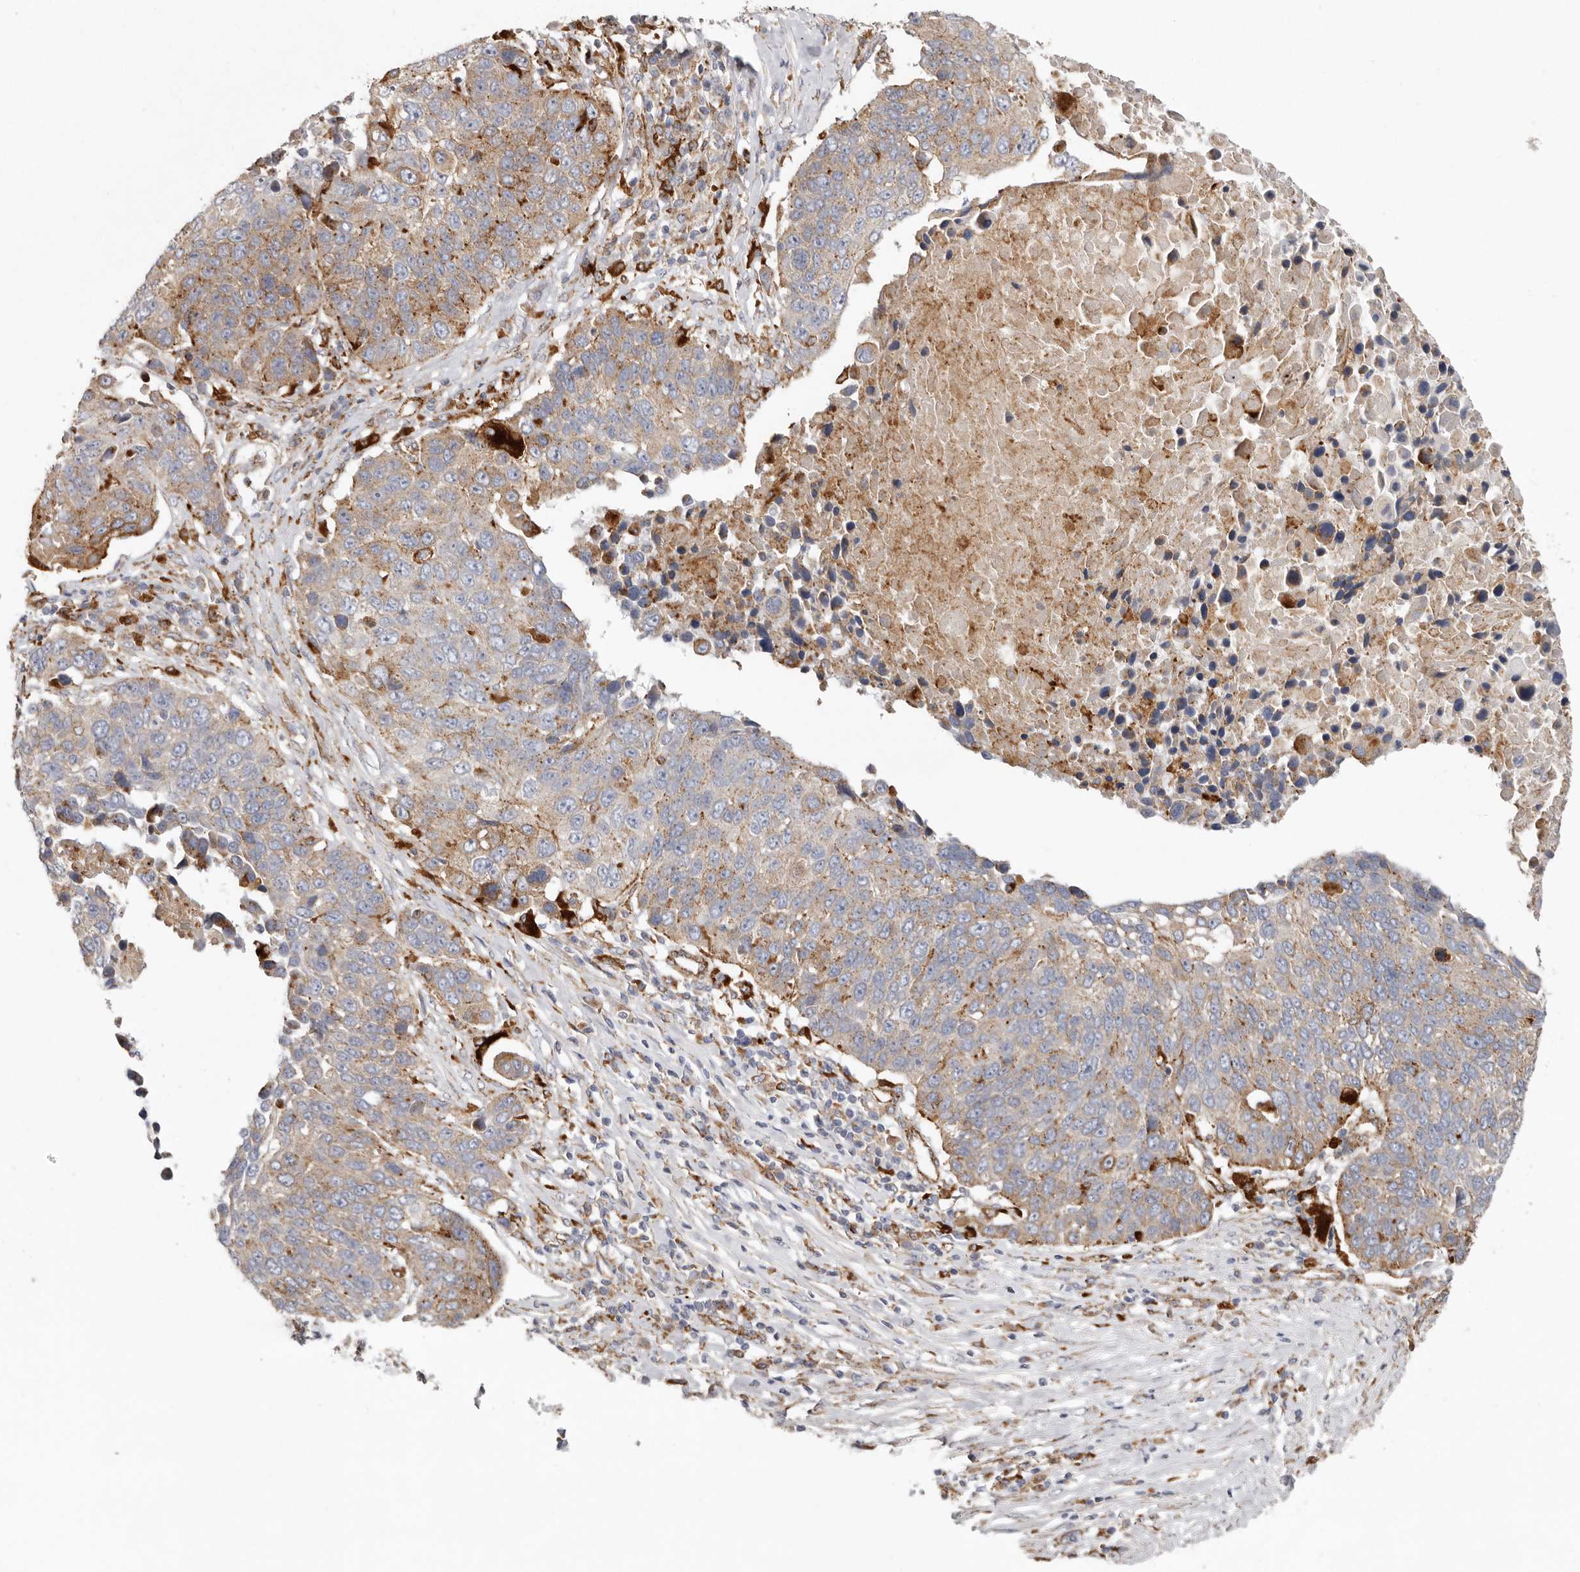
{"staining": {"intensity": "moderate", "quantity": ">75%", "location": "cytoplasmic/membranous"}, "tissue": "lung cancer", "cell_type": "Tumor cells", "image_type": "cancer", "snomed": [{"axis": "morphology", "description": "Squamous cell carcinoma, NOS"}, {"axis": "topography", "description": "Lung"}], "caption": "This is a histology image of IHC staining of lung squamous cell carcinoma, which shows moderate positivity in the cytoplasmic/membranous of tumor cells.", "gene": "GRN", "patient": {"sex": "male", "age": 66}}